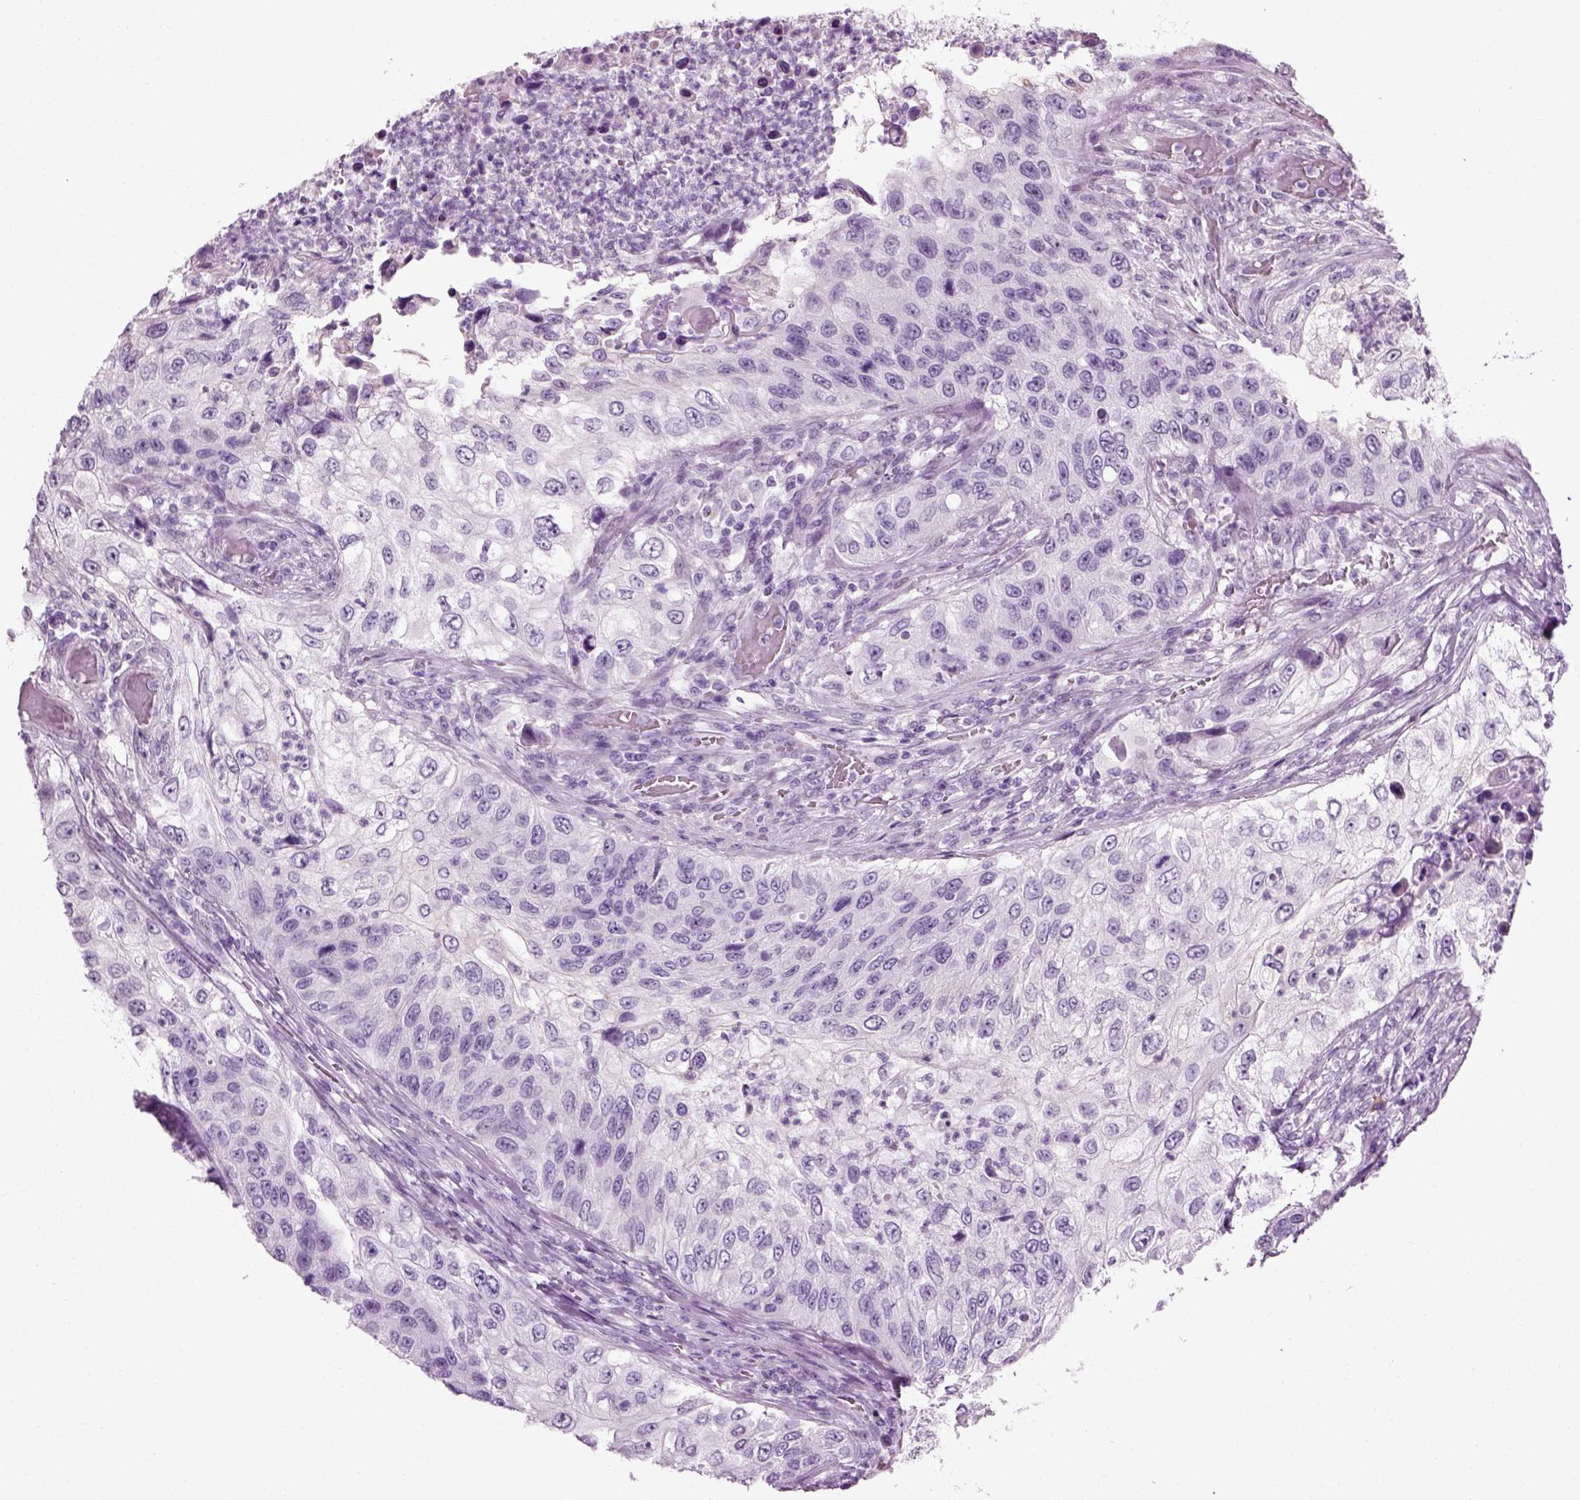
{"staining": {"intensity": "negative", "quantity": "none", "location": "none"}, "tissue": "urothelial cancer", "cell_type": "Tumor cells", "image_type": "cancer", "snomed": [{"axis": "morphology", "description": "Urothelial carcinoma, High grade"}, {"axis": "topography", "description": "Urinary bladder"}], "caption": "Immunohistochemical staining of urothelial cancer shows no significant expression in tumor cells.", "gene": "SLC26A8", "patient": {"sex": "female", "age": 60}}